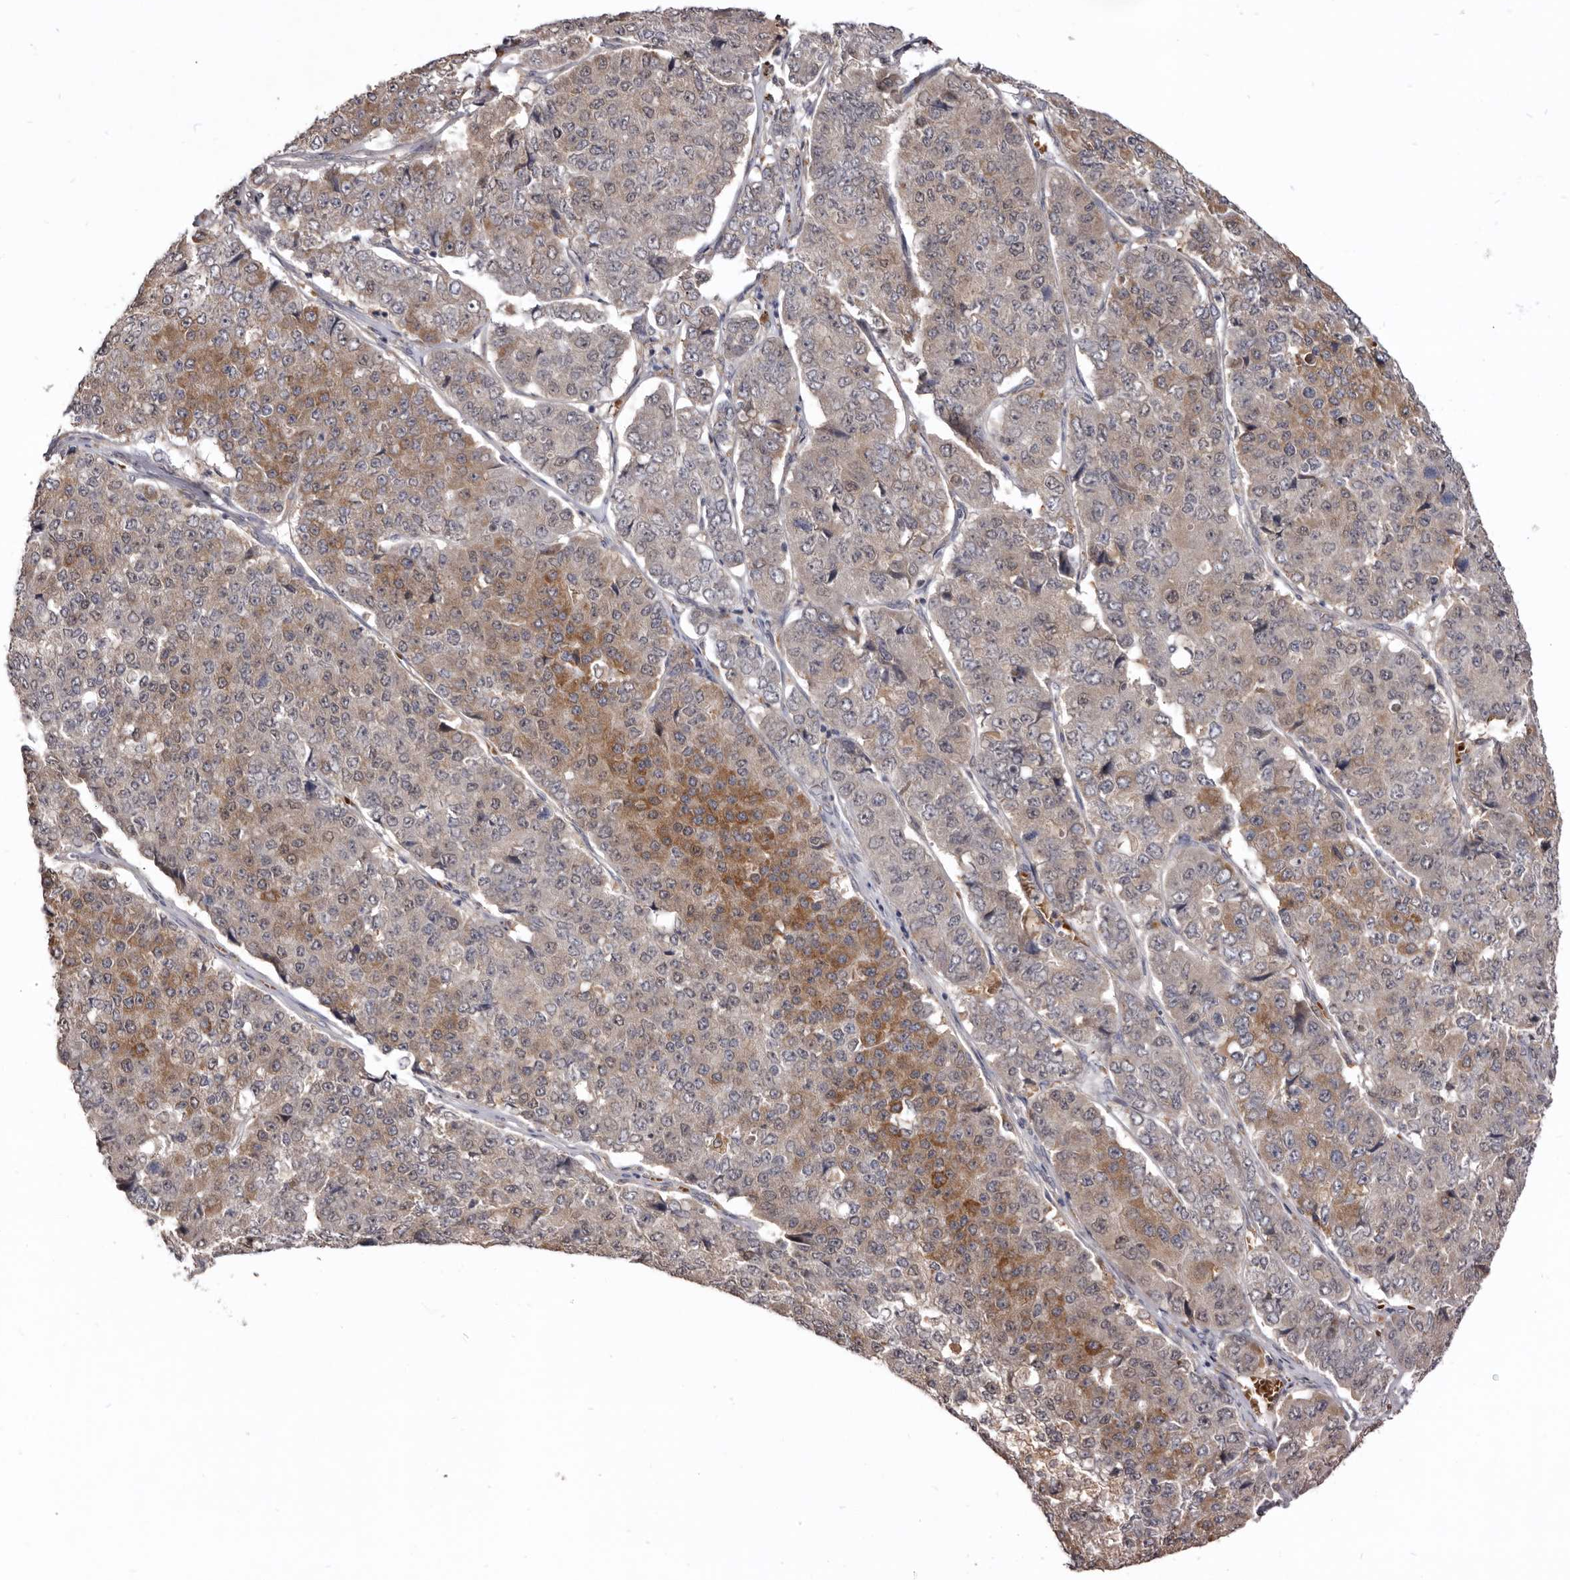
{"staining": {"intensity": "moderate", "quantity": "25%-75%", "location": "cytoplasmic/membranous"}, "tissue": "pancreatic cancer", "cell_type": "Tumor cells", "image_type": "cancer", "snomed": [{"axis": "morphology", "description": "Adenocarcinoma, NOS"}, {"axis": "topography", "description": "Pancreas"}], "caption": "Immunohistochemical staining of human pancreatic cancer (adenocarcinoma) demonstrates moderate cytoplasmic/membranous protein positivity in approximately 25%-75% of tumor cells.", "gene": "NENF", "patient": {"sex": "male", "age": 50}}